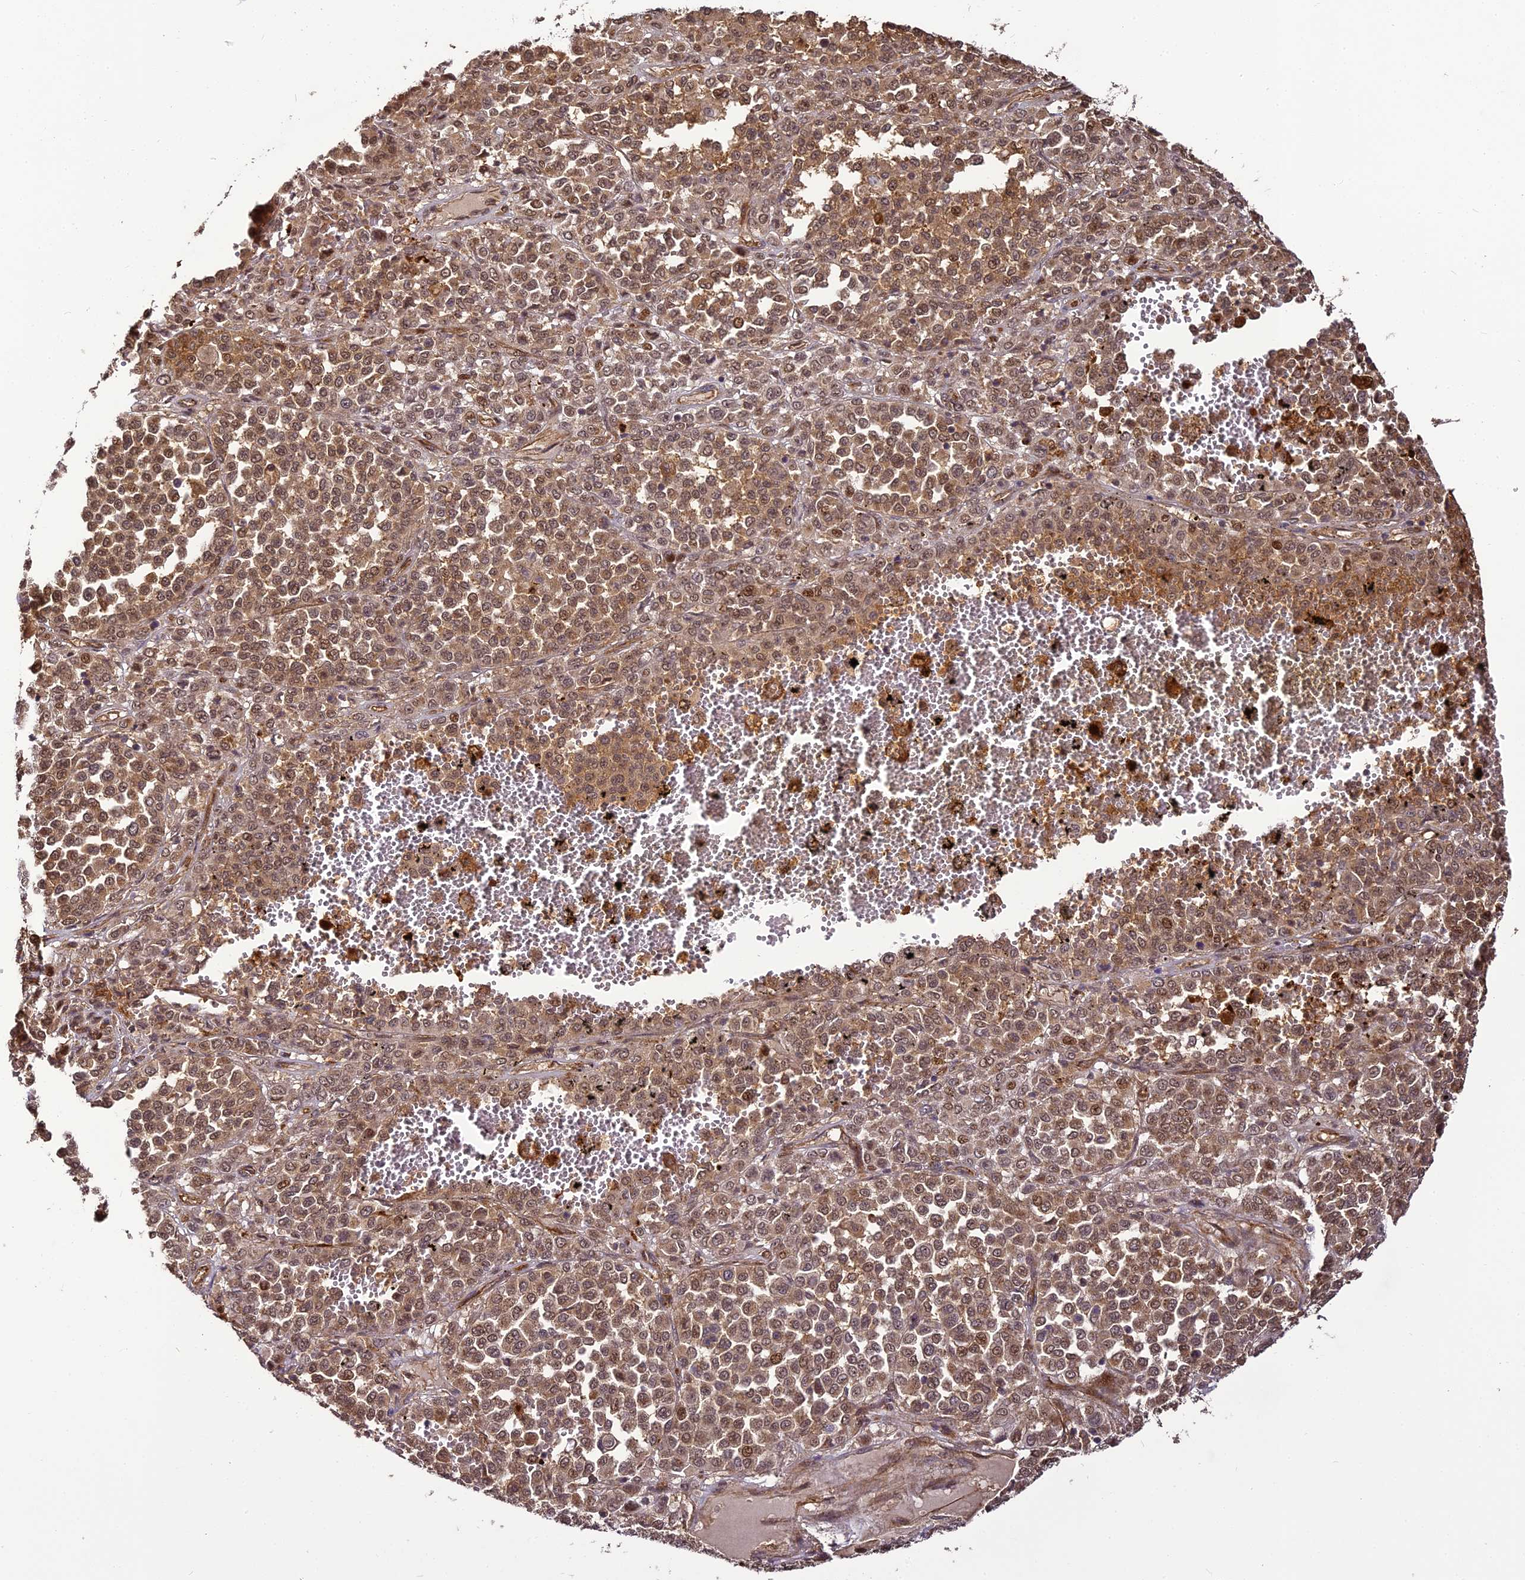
{"staining": {"intensity": "moderate", "quantity": "25%-75%", "location": "cytoplasmic/membranous,nuclear"}, "tissue": "melanoma", "cell_type": "Tumor cells", "image_type": "cancer", "snomed": [{"axis": "morphology", "description": "Malignant melanoma, Metastatic site"}, {"axis": "topography", "description": "Pancreas"}], "caption": "A high-resolution histopathology image shows immunohistochemistry (IHC) staining of malignant melanoma (metastatic site), which exhibits moderate cytoplasmic/membranous and nuclear expression in about 25%-75% of tumor cells. (Brightfield microscopy of DAB IHC at high magnification).", "gene": "BCDIN3D", "patient": {"sex": "female", "age": 30}}